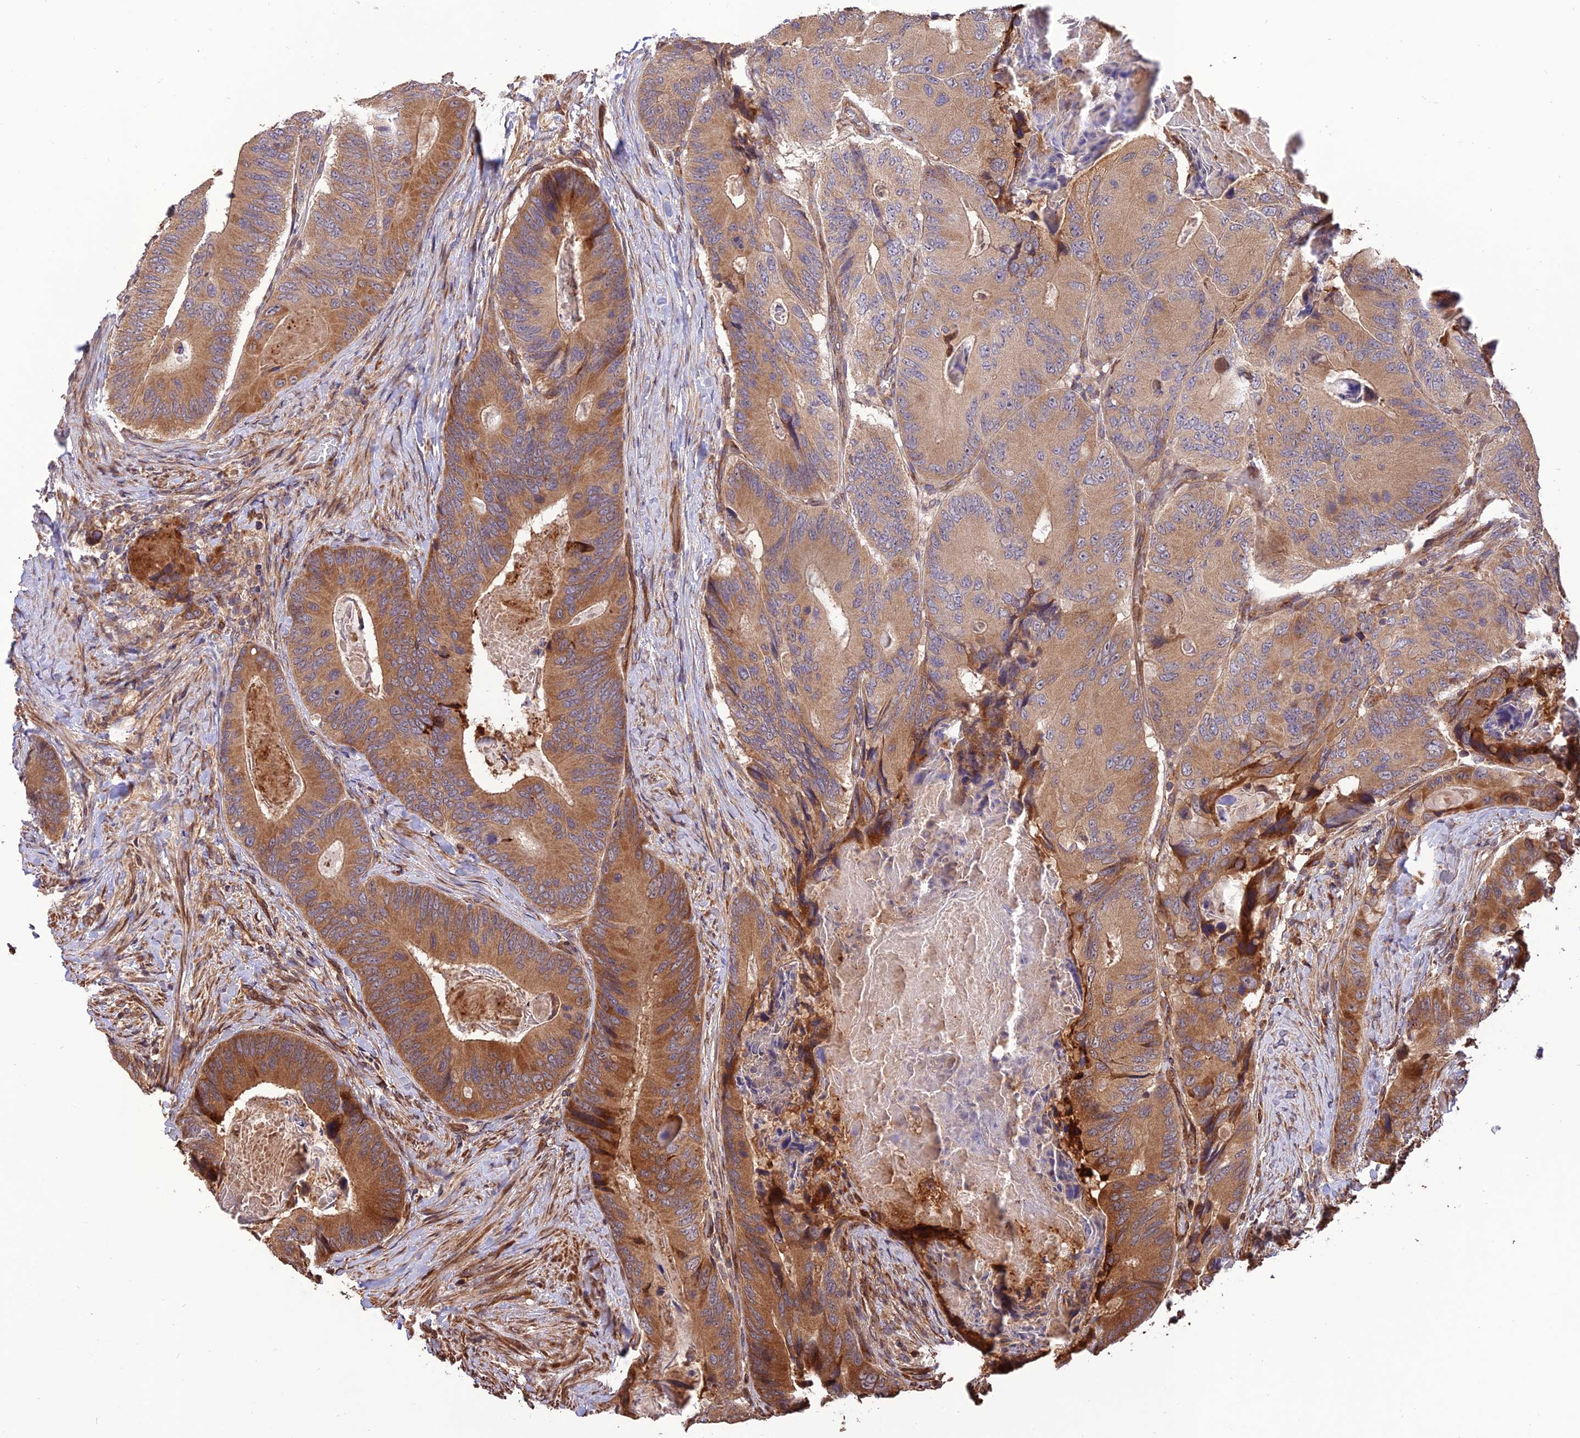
{"staining": {"intensity": "strong", "quantity": "25%-75%", "location": "cytoplasmic/membranous"}, "tissue": "colorectal cancer", "cell_type": "Tumor cells", "image_type": "cancer", "snomed": [{"axis": "morphology", "description": "Adenocarcinoma, NOS"}, {"axis": "topography", "description": "Colon"}], "caption": "Colorectal cancer (adenocarcinoma) stained with DAB immunohistochemistry (IHC) shows high levels of strong cytoplasmic/membranous staining in approximately 25%-75% of tumor cells. The staining is performed using DAB brown chromogen to label protein expression. The nuclei are counter-stained blue using hematoxylin.", "gene": "CREBL2", "patient": {"sex": "male", "age": 84}}